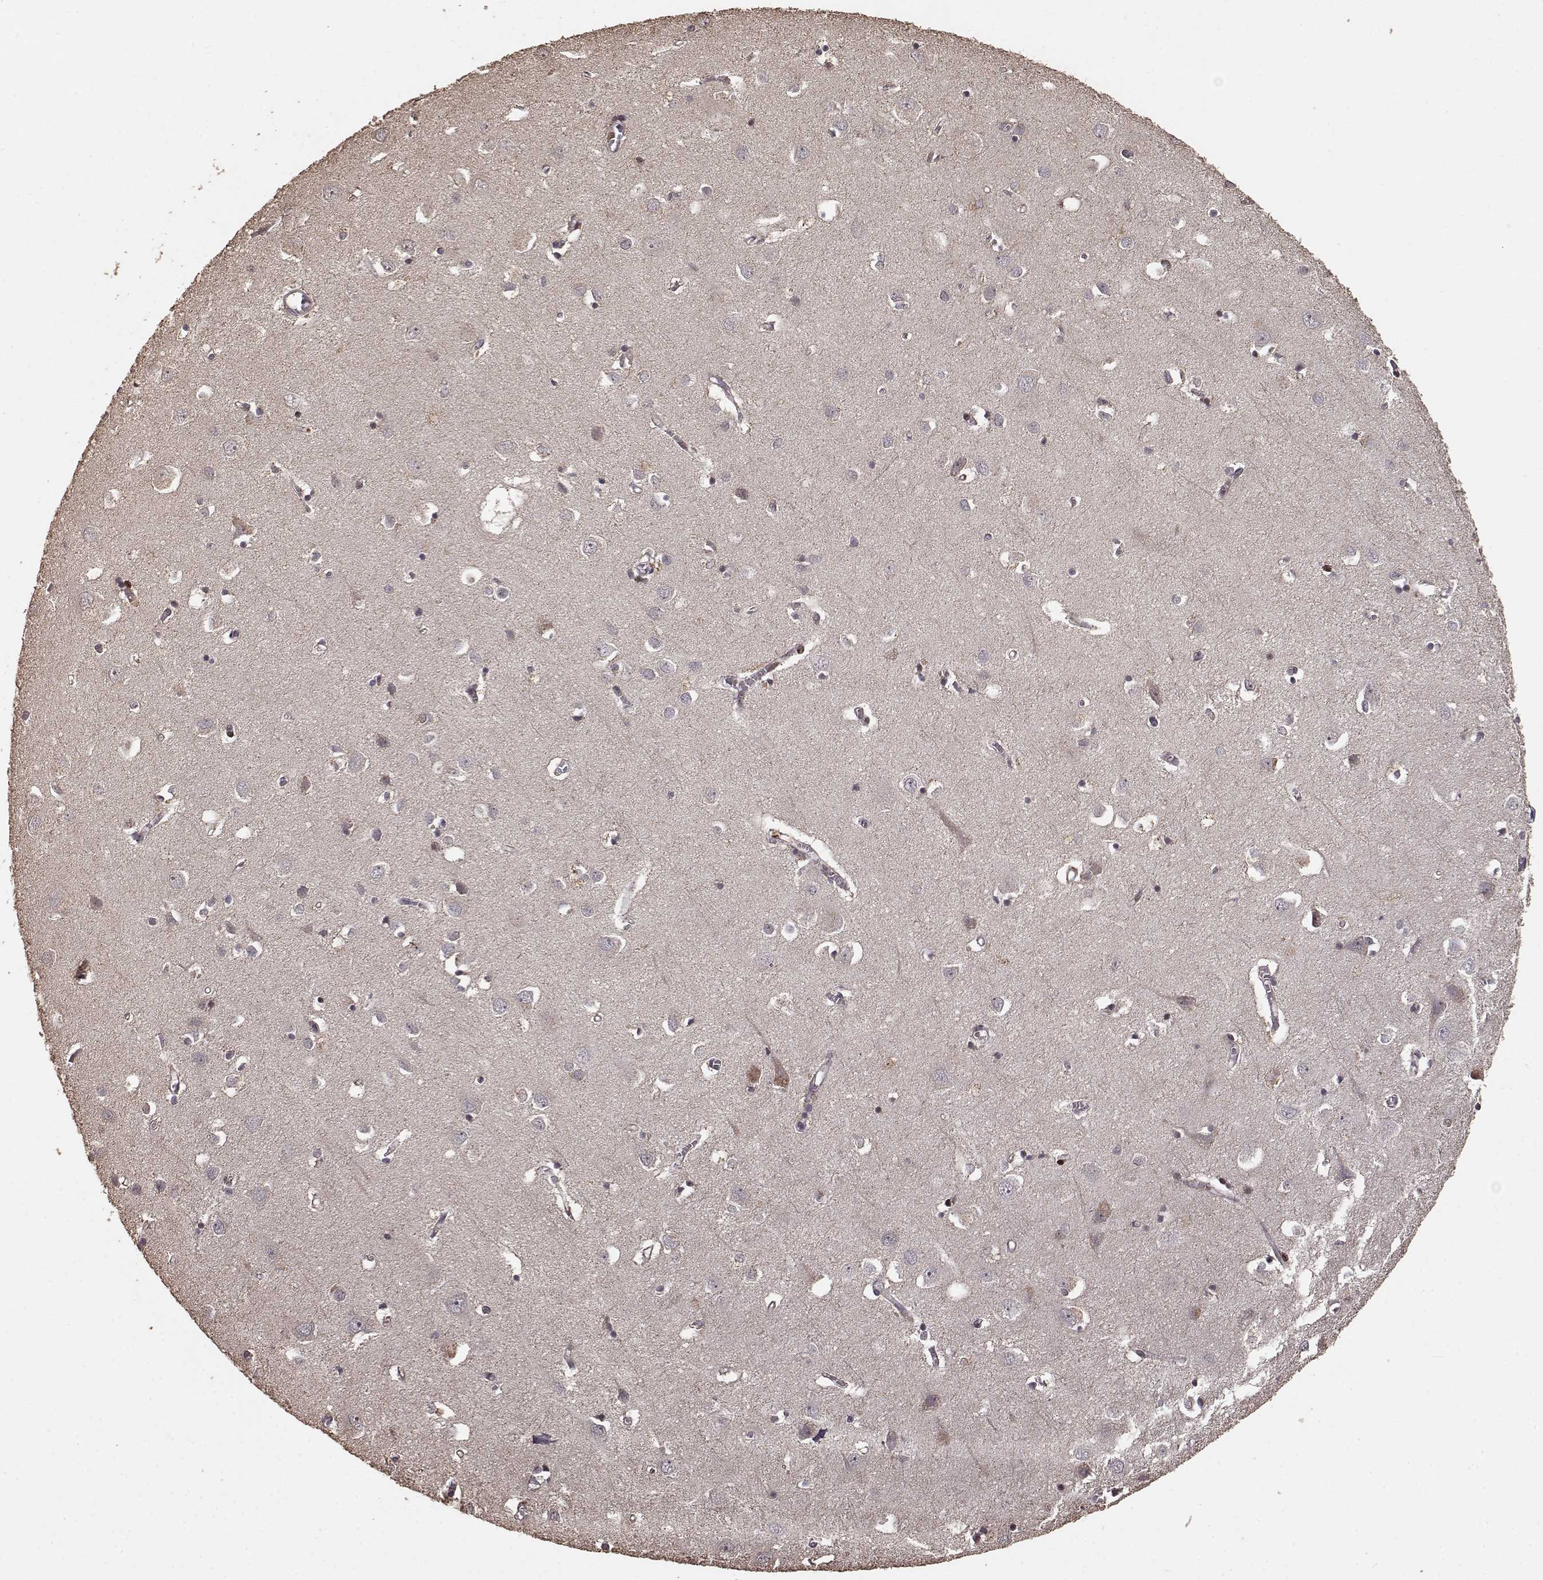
{"staining": {"intensity": "weak", "quantity": "<25%", "location": "cytoplasmic/membranous"}, "tissue": "cerebral cortex", "cell_type": "Endothelial cells", "image_type": "normal", "snomed": [{"axis": "morphology", "description": "Normal tissue, NOS"}, {"axis": "topography", "description": "Cerebral cortex"}], "caption": "High power microscopy histopathology image of an immunohistochemistry (IHC) micrograph of unremarkable cerebral cortex, revealing no significant expression in endothelial cells.", "gene": "USP15", "patient": {"sex": "male", "age": 70}}